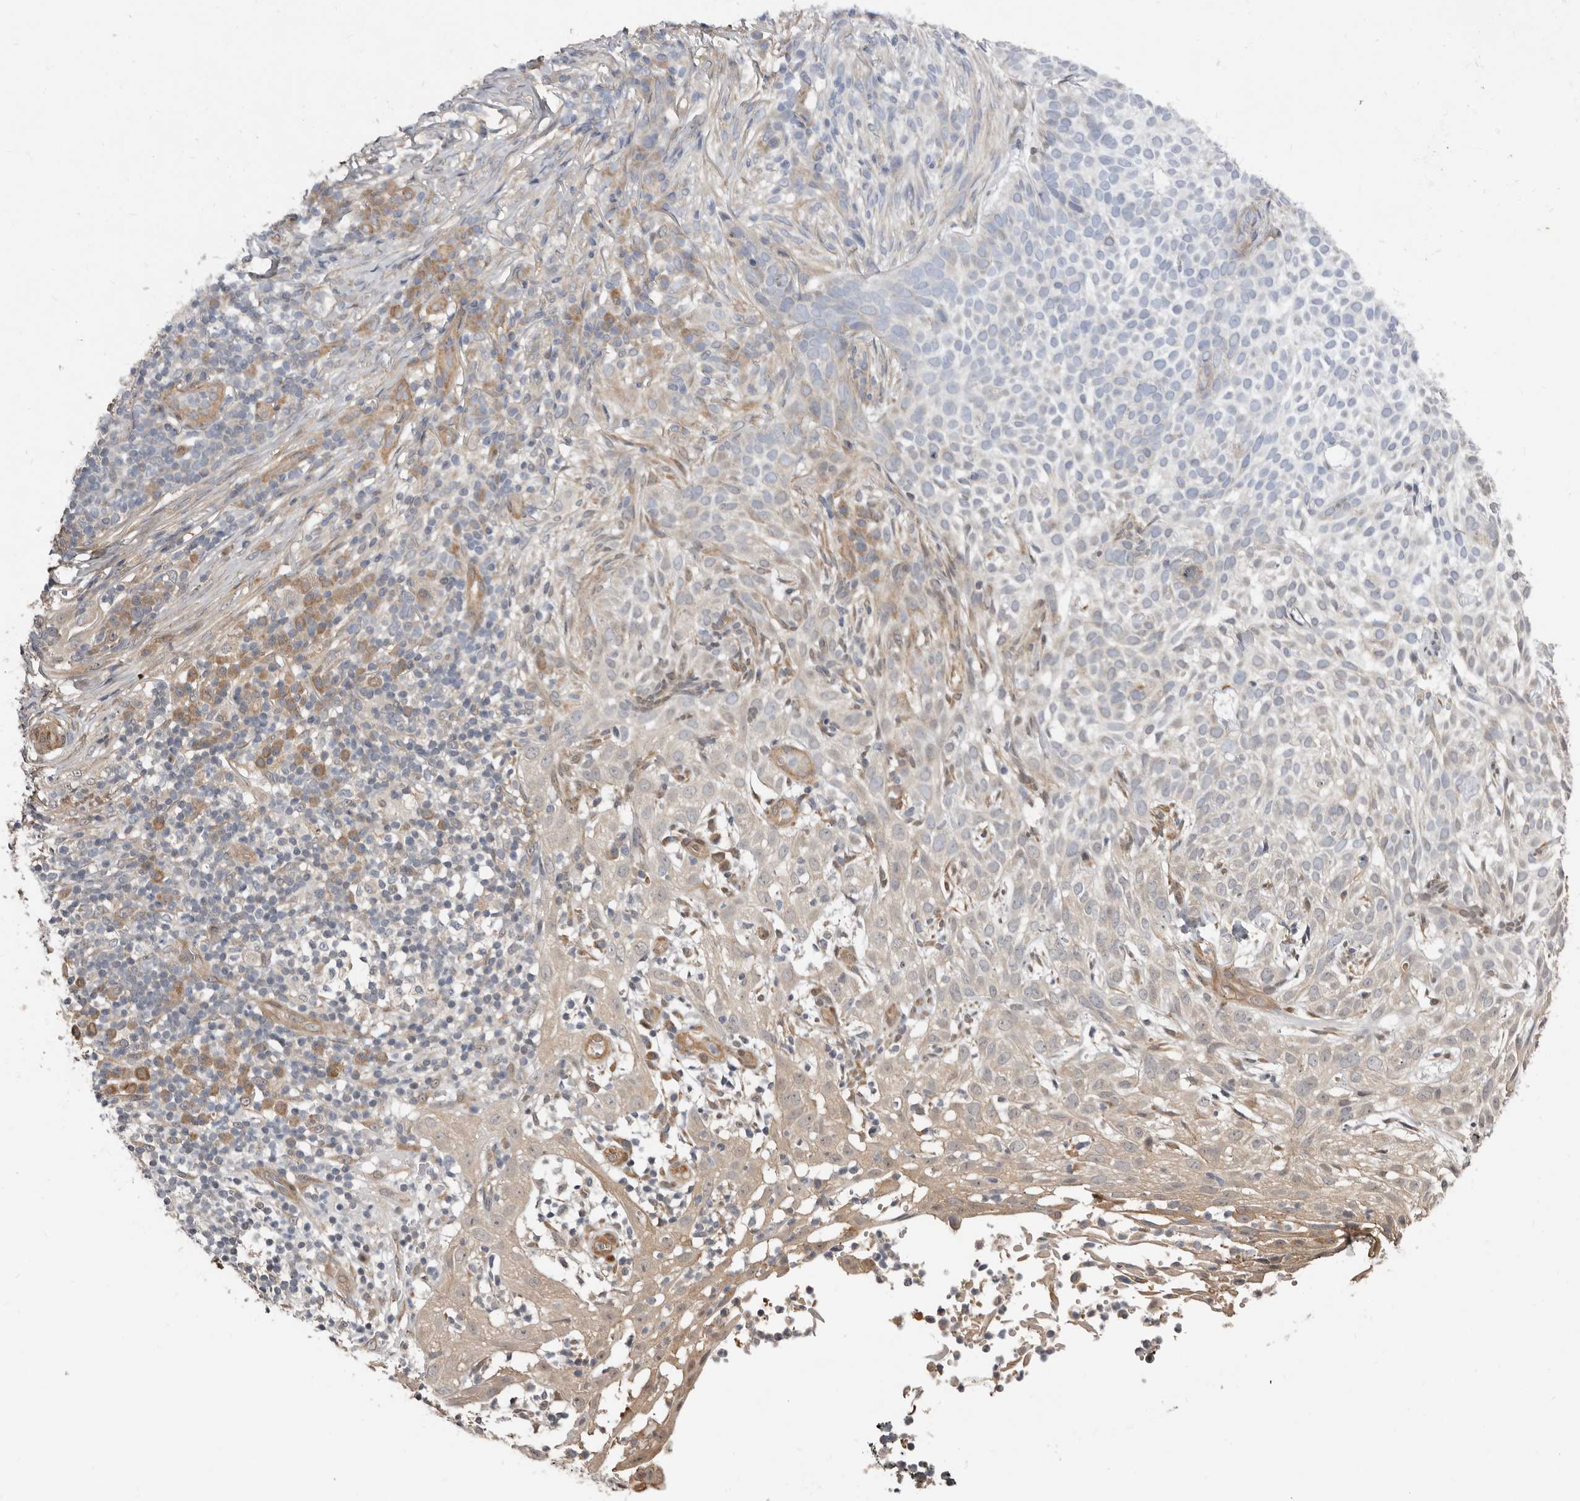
{"staining": {"intensity": "negative", "quantity": "none", "location": "none"}, "tissue": "skin cancer", "cell_type": "Tumor cells", "image_type": "cancer", "snomed": [{"axis": "morphology", "description": "Basal cell carcinoma"}, {"axis": "topography", "description": "Skin"}], "caption": "A high-resolution image shows IHC staining of skin cancer (basal cell carcinoma), which demonstrates no significant expression in tumor cells.", "gene": "SBDS", "patient": {"sex": "female", "age": 64}}